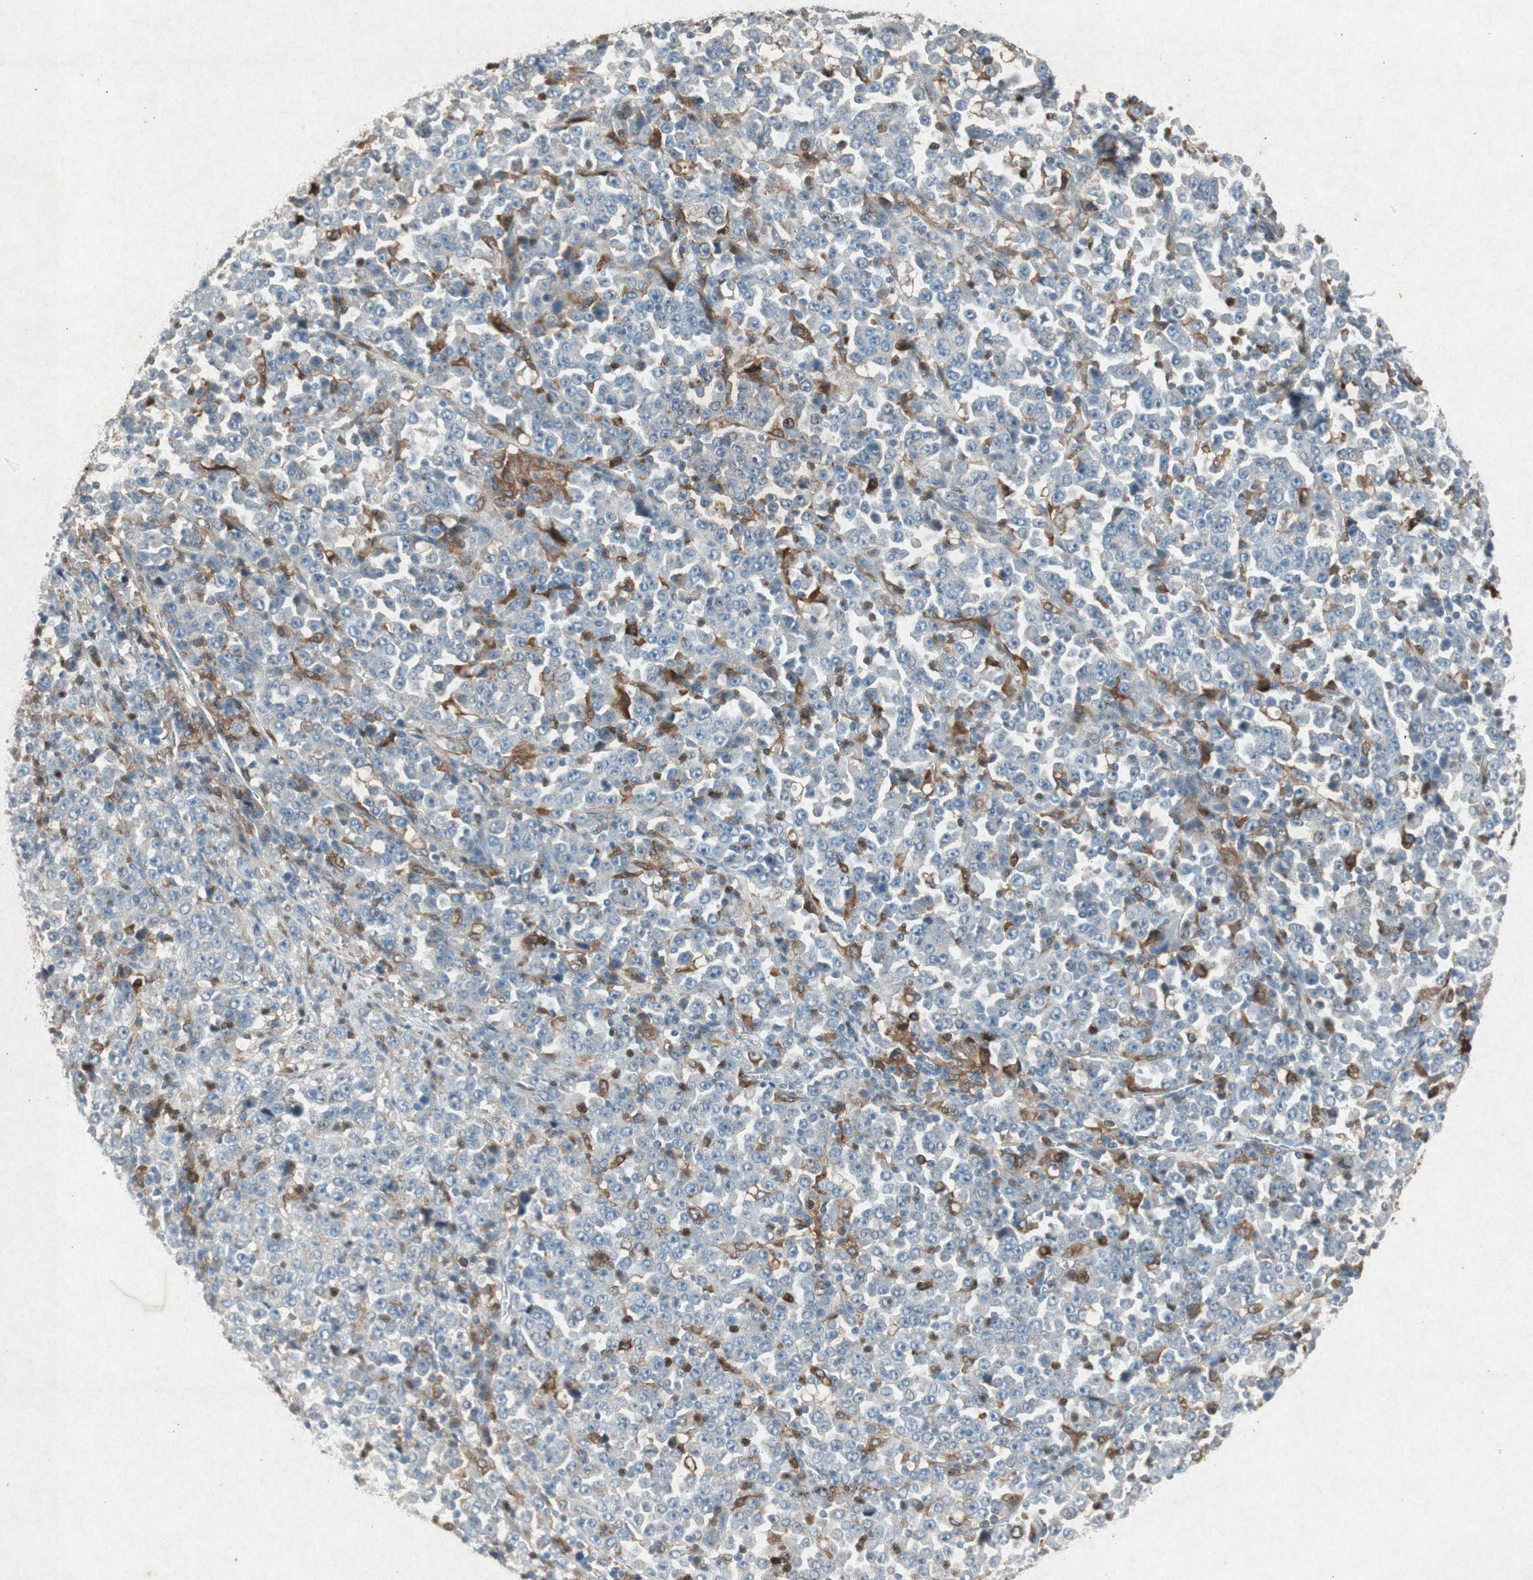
{"staining": {"intensity": "negative", "quantity": "none", "location": "none"}, "tissue": "stomach cancer", "cell_type": "Tumor cells", "image_type": "cancer", "snomed": [{"axis": "morphology", "description": "Normal tissue, NOS"}, {"axis": "morphology", "description": "Adenocarcinoma, NOS"}, {"axis": "topography", "description": "Stomach, upper"}, {"axis": "topography", "description": "Stomach"}], "caption": "IHC photomicrograph of human stomach cancer (adenocarcinoma) stained for a protein (brown), which displays no expression in tumor cells.", "gene": "TYROBP", "patient": {"sex": "male", "age": 59}}